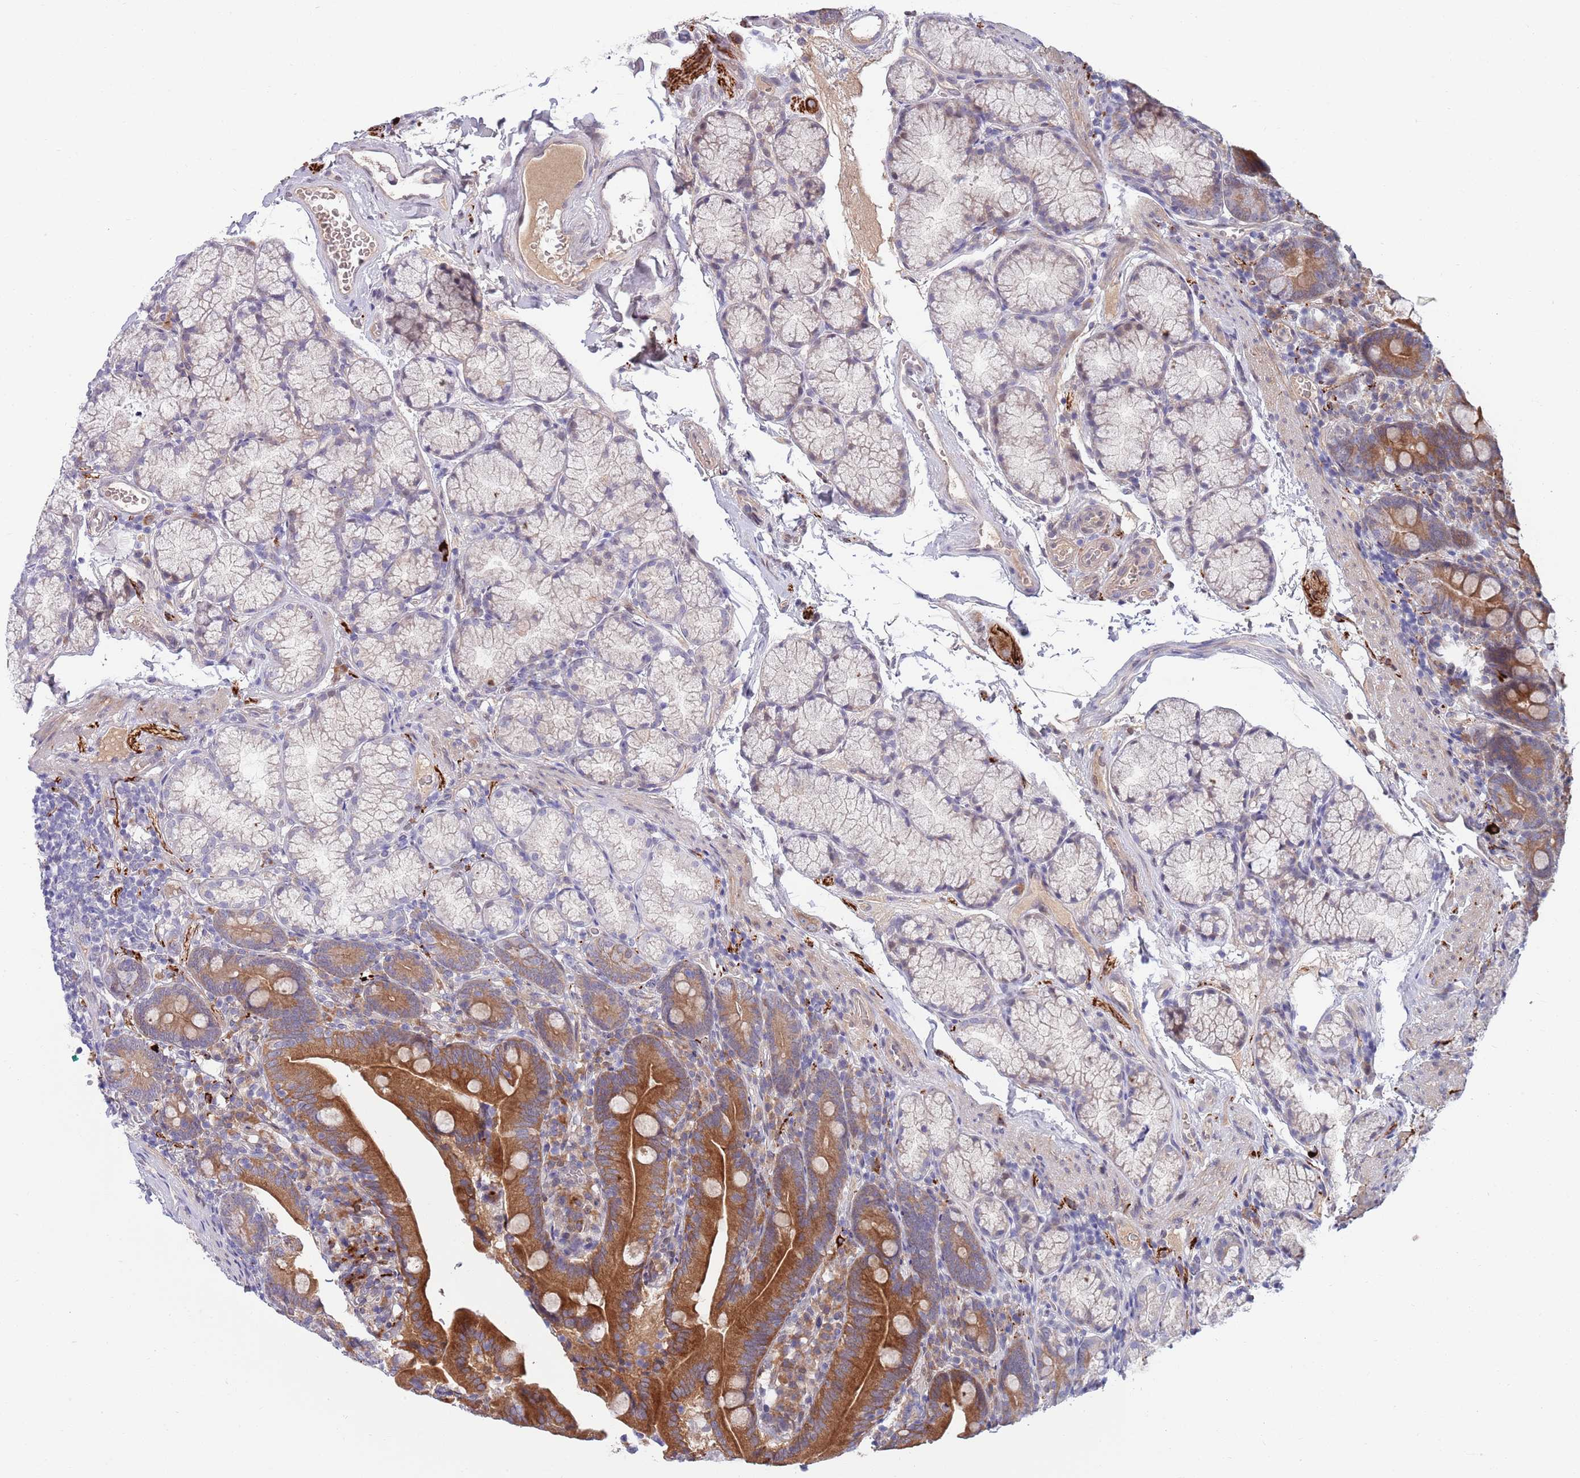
{"staining": {"intensity": "strong", "quantity": ">75%", "location": "cytoplasmic/membranous"}, "tissue": "duodenum", "cell_type": "Glandular cells", "image_type": "normal", "snomed": [{"axis": "morphology", "description": "Normal tissue, NOS"}, {"axis": "topography", "description": "Duodenum"}], "caption": "Immunohistochemical staining of benign duodenum shows strong cytoplasmic/membranous protein staining in about >75% of glandular cells.", "gene": "NLRP6", "patient": {"sex": "female", "age": 67}}